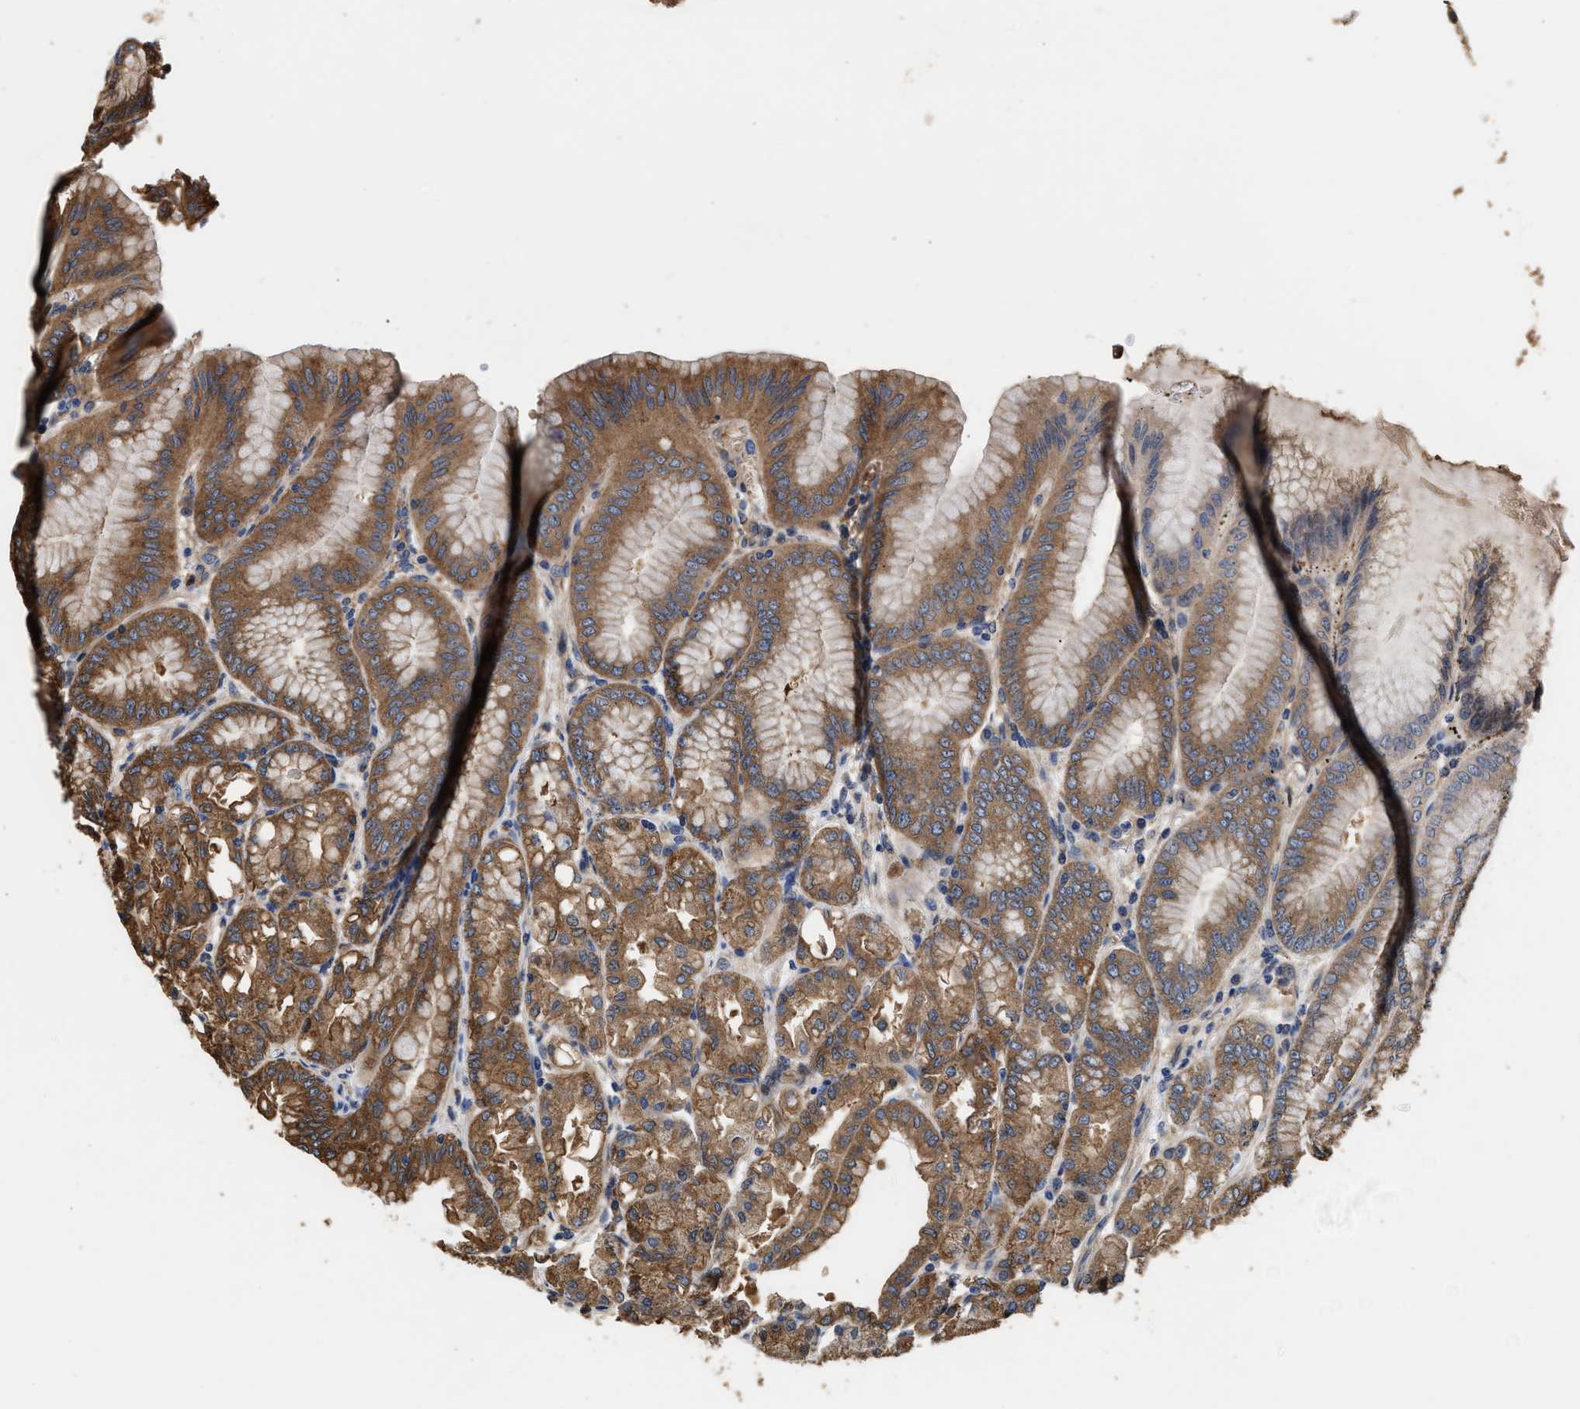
{"staining": {"intensity": "moderate", "quantity": ">75%", "location": "cytoplasmic/membranous"}, "tissue": "stomach", "cell_type": "Glandular cells", "image_type": "normal", "snomed": [{"axis": "morphology", "description": "Normal tissue, NOS"}, {"axis": "topography", "description": "Stomach, lower"}], "caption": "Stomach stained with IHC shows moderate cytoplasmic/membranous expression in approximately >75% of glandular cells. The staining is performed using DAB brown chromogen to label protein expression. The nuclei are counter-stained blue using hematoxylin.", "gene": "KLB", "patient": {"sex": "male", "age": 71}}